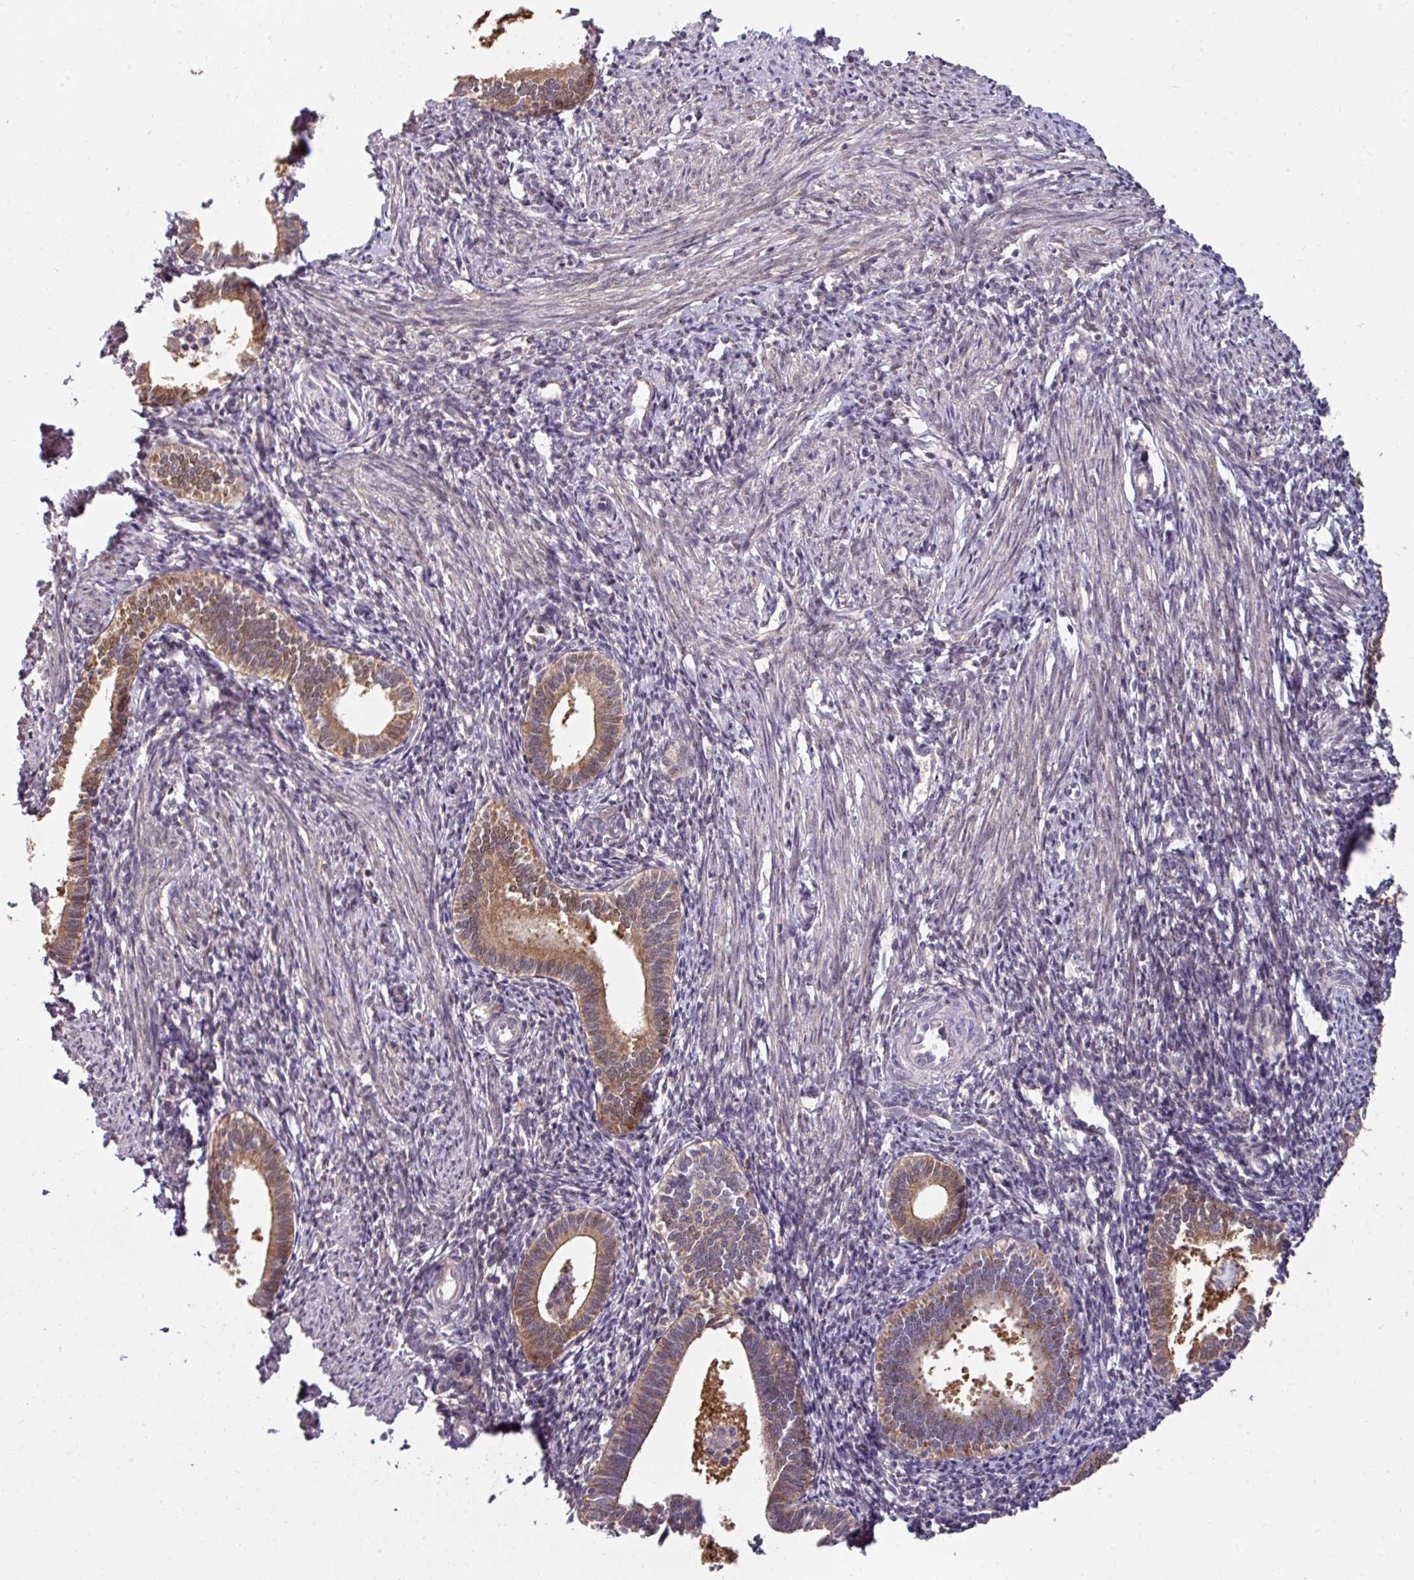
{"staining": {"intensity": "negative", "quantity": "none", "location": "none"}, "tissue": "endometrium", "cell_type": "Cells in endometrial stroma", "image_type": "normal", "snomed": [{"axis": "morphology", "description": "Normal tissue, NOS"}, {"axis": "topography", "description": "Endometrium"}], "caption": "DAB (3,3'-diaminobenzidine) immunohistochemical staining of unremarkable endometrium demonstrates no significant positivity in cells in endometrial stroma. (Immunohistochemistry, brightfield microscopy, high magnification).", "gene": "SLAMF6", "patient": {"sex": "female", "age": 41}}